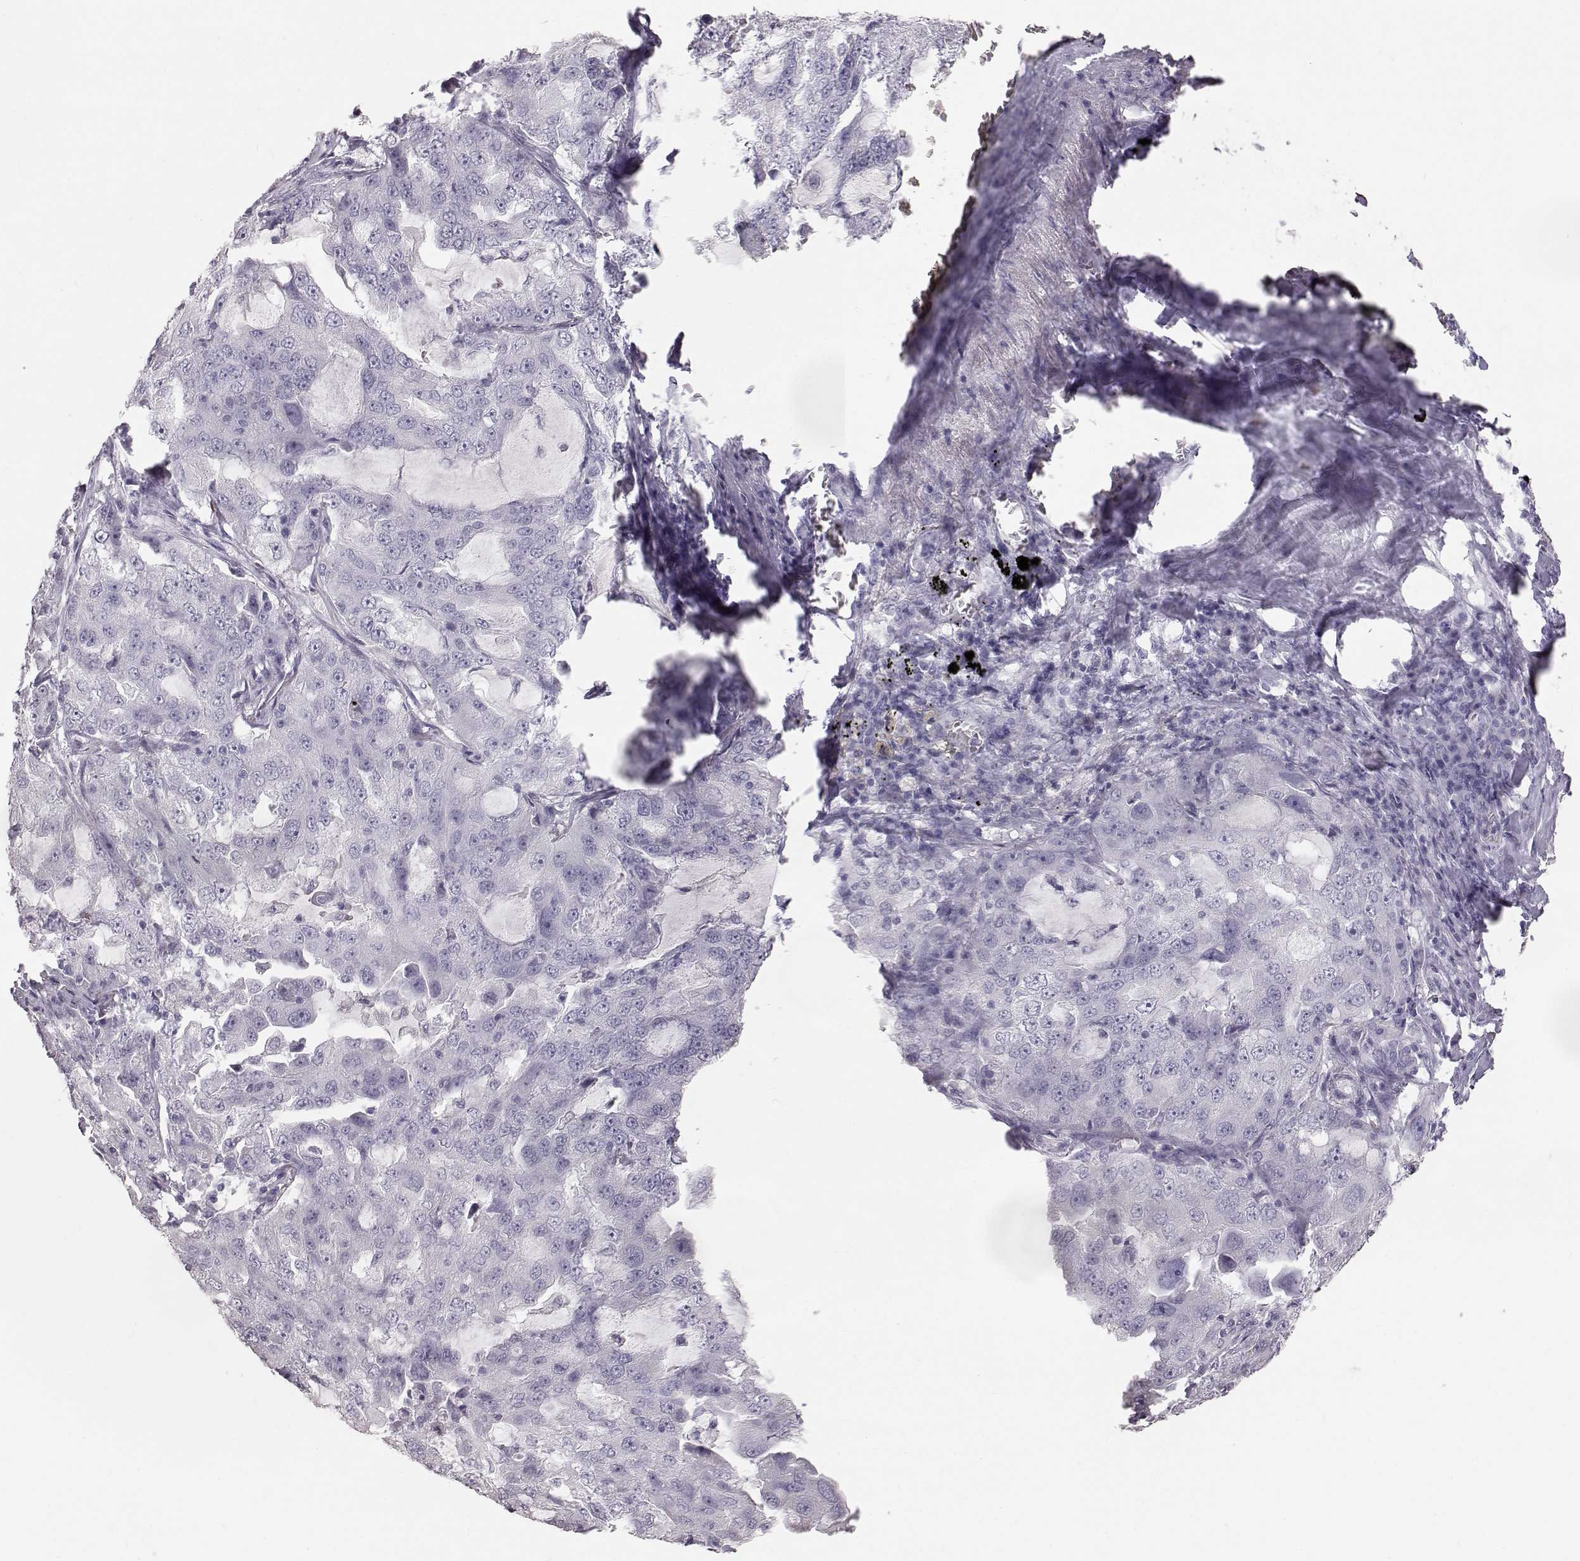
{"staining": {"intensity": "negative", "quantity": "none", "location": "none"}, "tissue": "lung cancer", "cell_type": "Tumor cells", "image_type": "cancer", "snomed": [{"axis": "morphology", "description": "Adenocarcinoma, NOS"}, {"axis": "topography", "description": "Lung"}], "caption": "High power microscopy photomicrograph of an immunohistochemistry histopathology image of lung cancer, revealing no significant expression in tumor cells.", "gene": "KRT33A", "patient": {"sex": "female", "age": 61}}